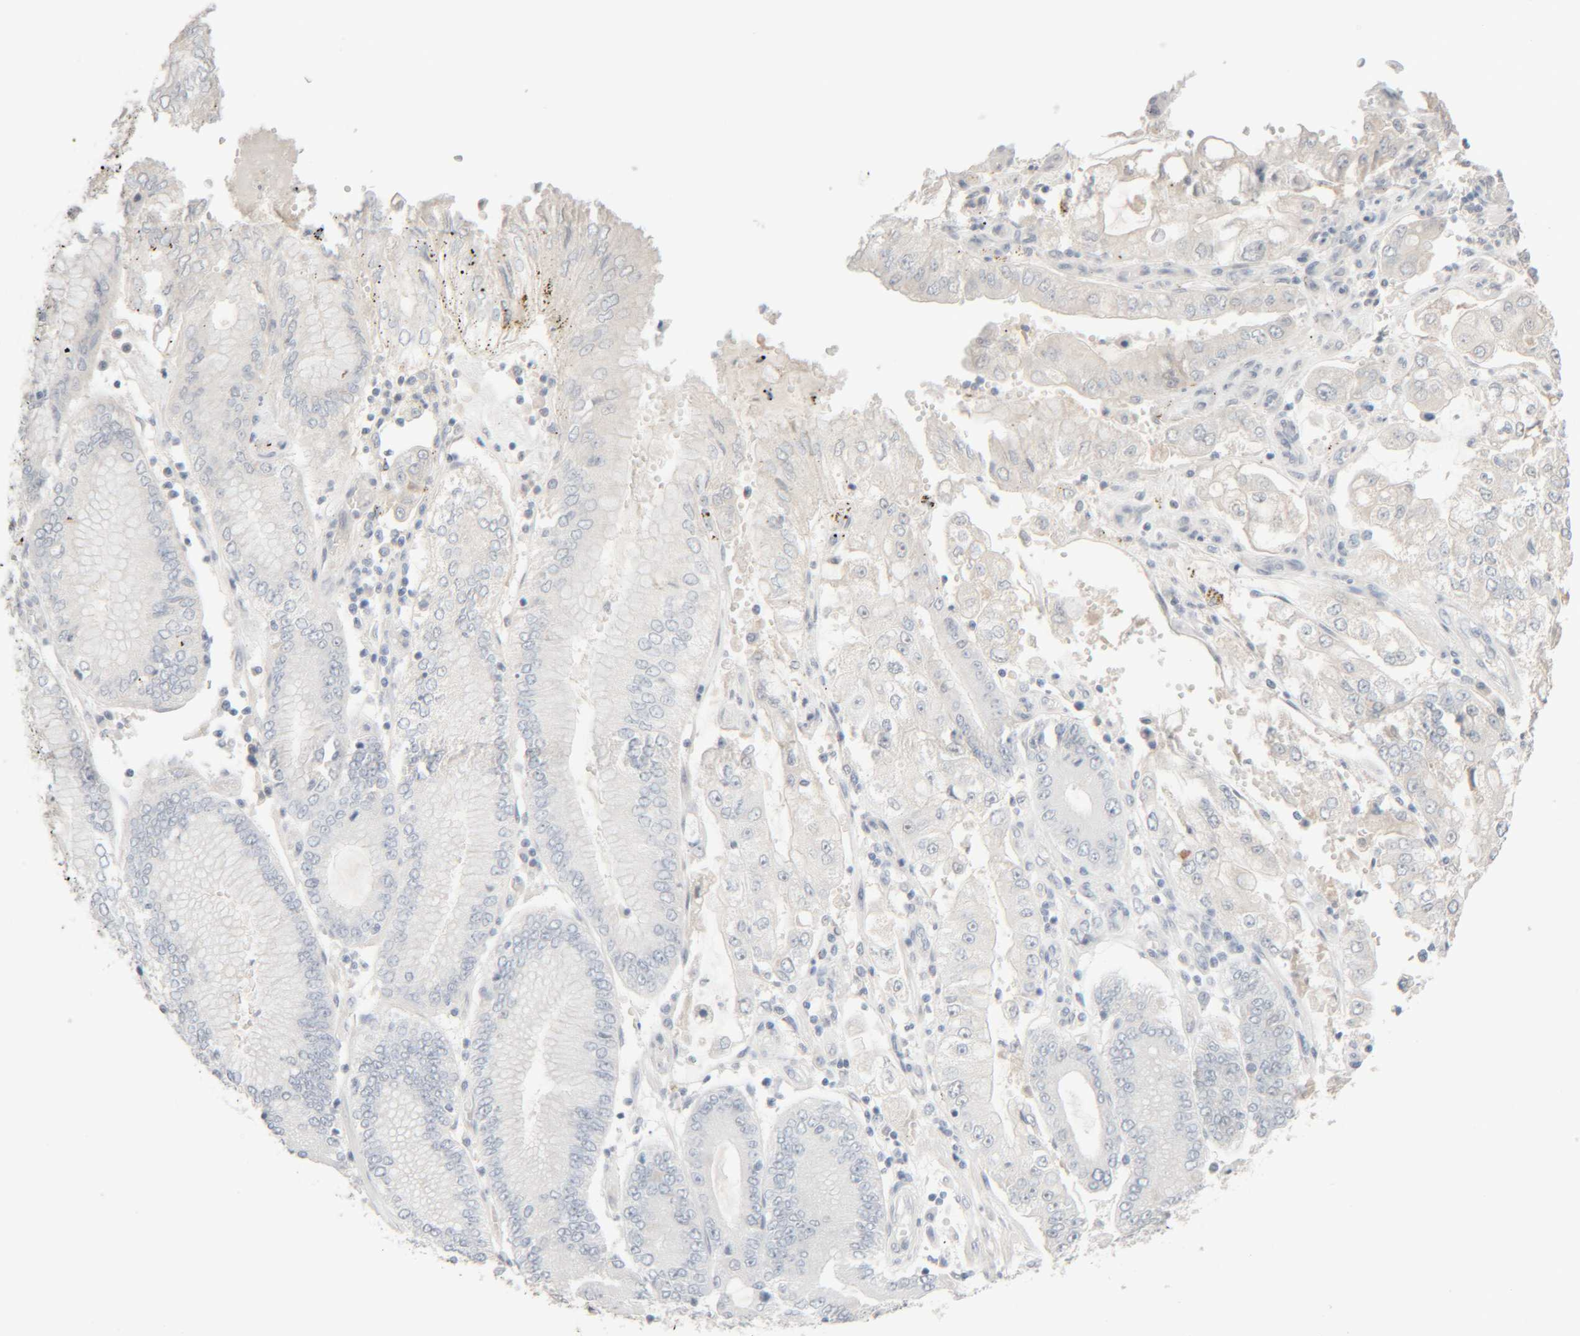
{"staining": {"intensity": "negative", "quantity": "none", "location": "none"}, "tissue": "stomach cancer", "cell_type": "Tumor cells", "image_type": "cancer", "snomed": [{"axis": "morphology", "description": "Adenocarcinoma, NOS"}, {"axis": "topography", "description": "Stomach"}], "caption": "This is a image of immunohistochemistry staining of stomach cancer, which shows no positivity in tumor cells.", "gene": "RIDA", "patient": {"sex": "male", "age": 76}}